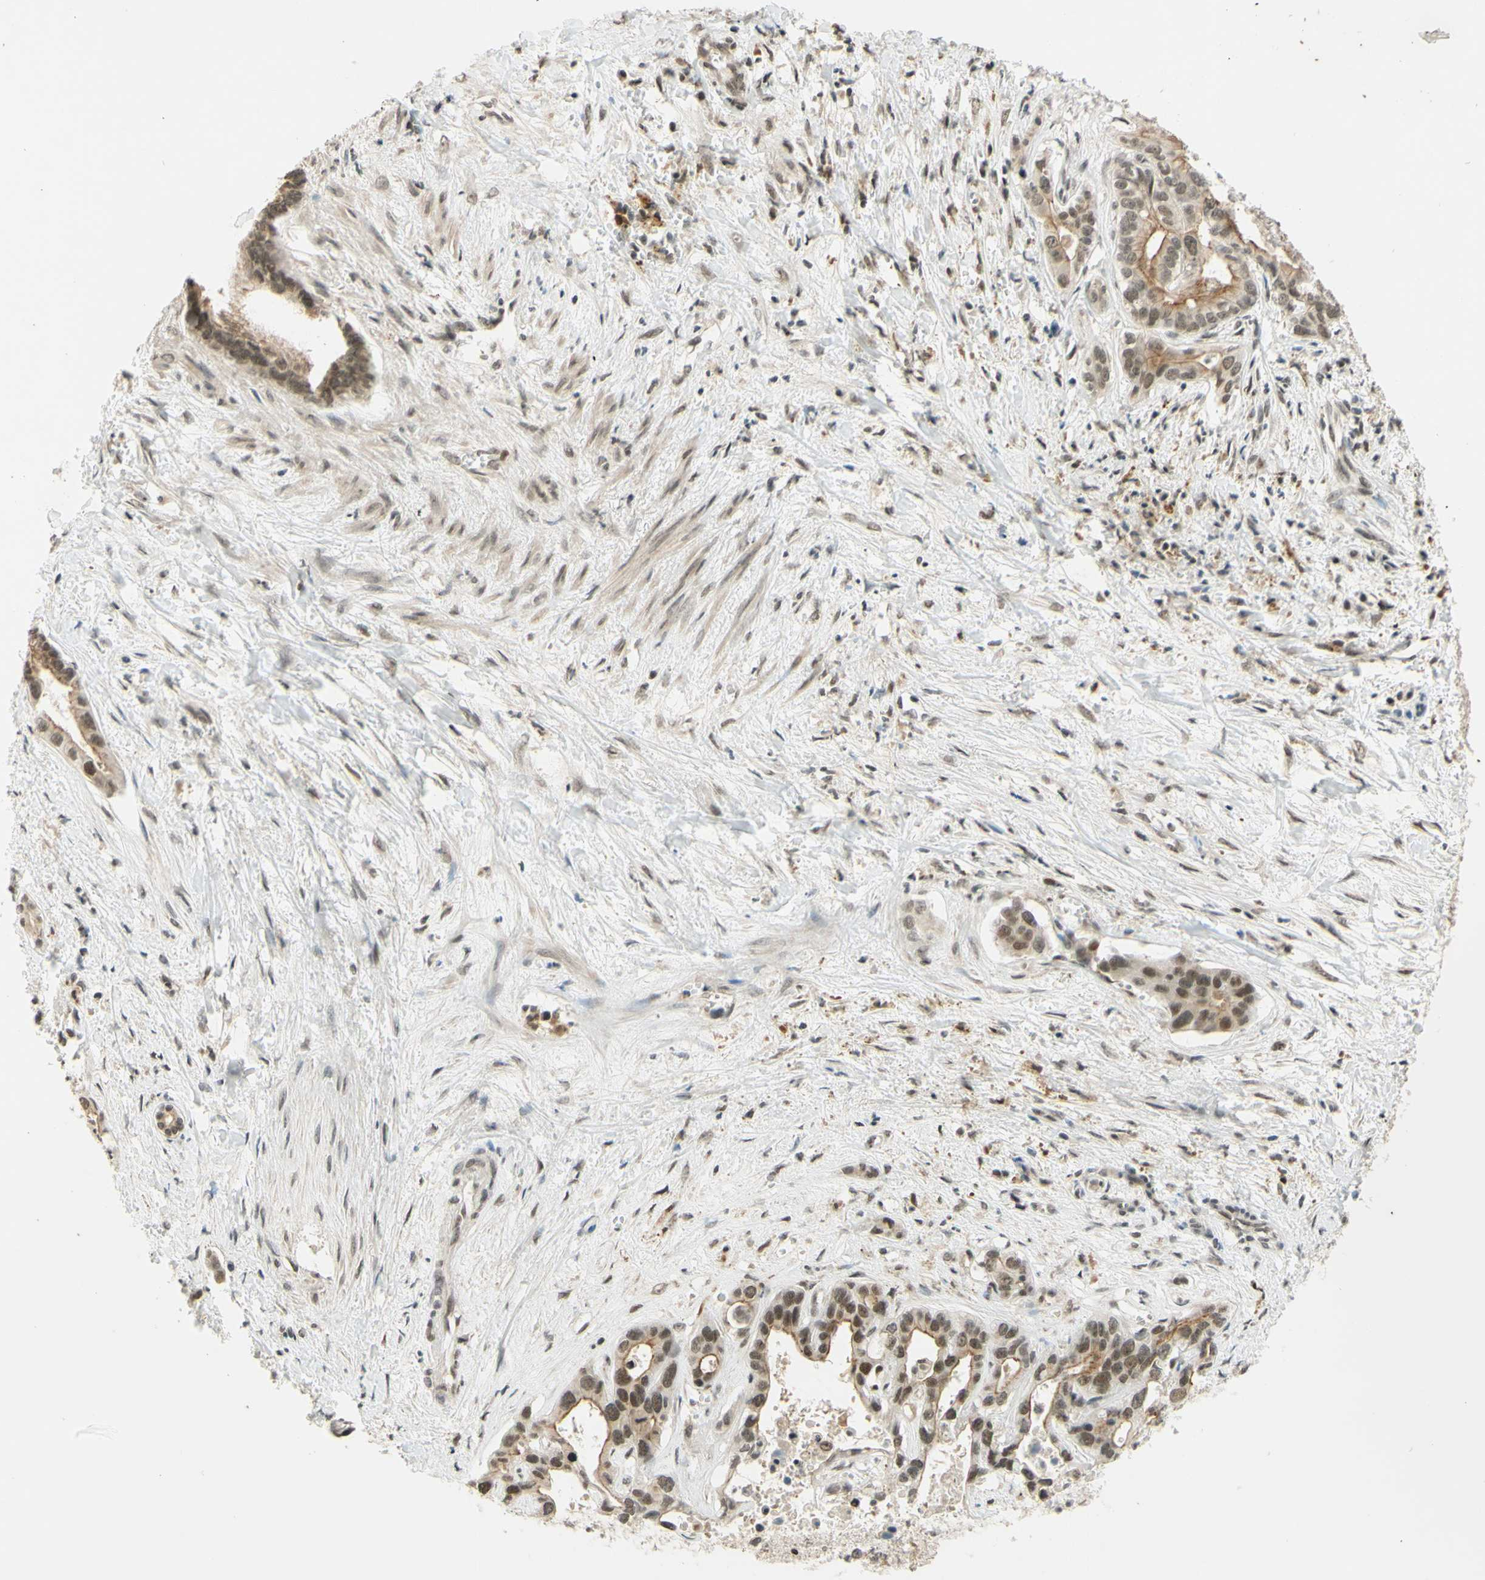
{"staining": {"intensity": "moderate", "quantity": ">75%", "location": "cytoplasmic/membranous,nuclear"}, "tissue": "liver cancer", "cell_type": "Tumor cells", "image_type": "cancer", "snomed": [{"axis": "morphology", "description": "Cholangiocarcinoma"}, {"axis": "topography", "description": "Liver"}], "caption": "Immunohistochemical staining of liver cancer (cholangiocarcinoma) demonstrates medium levels of moderate cytoplasmic/membranous and nuclear protein staining in about >75% of tumor cells.", "gene": "SMARCB1", "patient": {"sex": "female", "age": 65}}